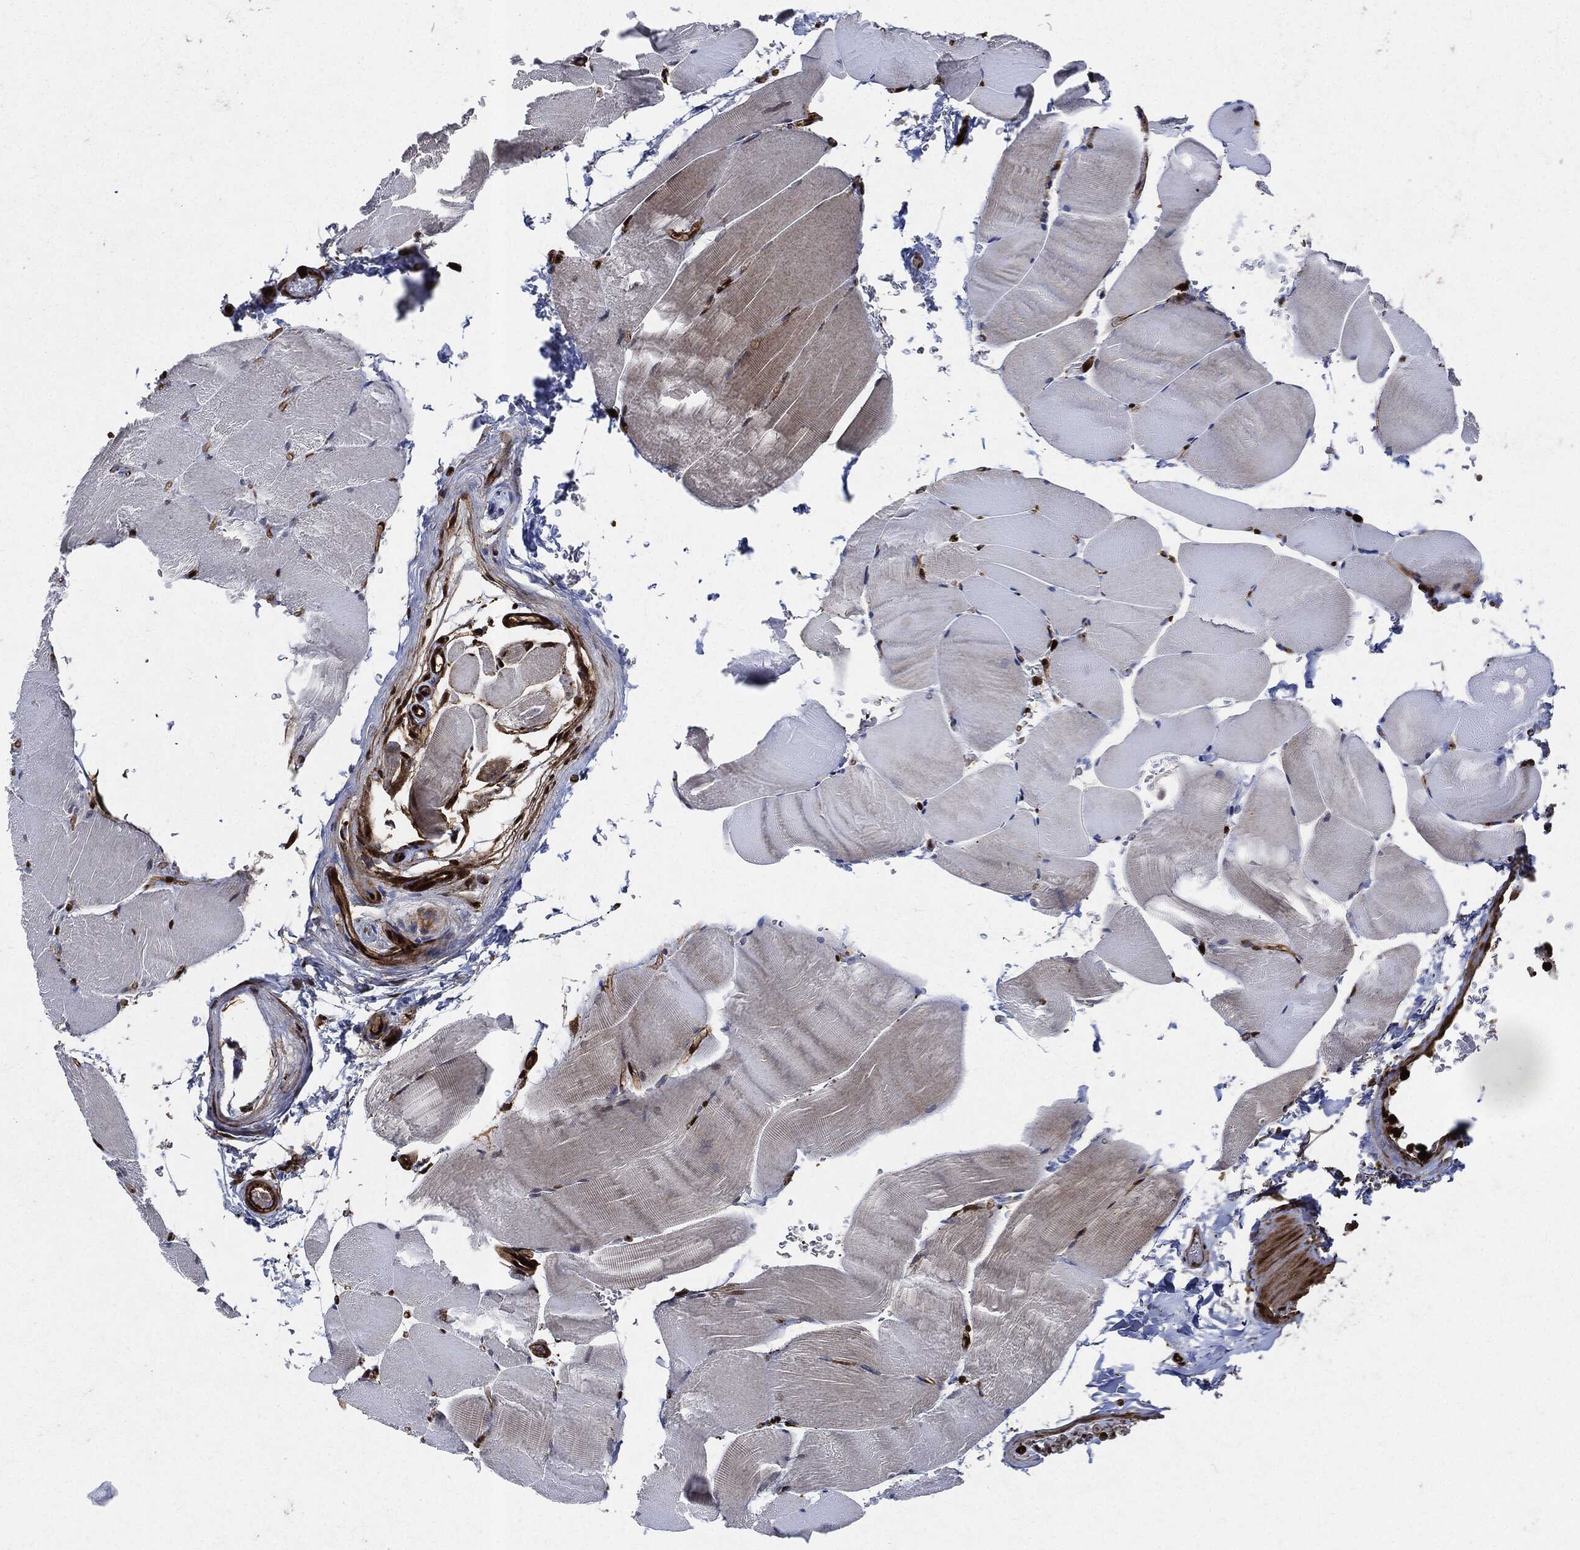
{"staining": {"intensity": "weak", "quantity": "<25%", "location": "cytoplasmic/membranous"}, "tissue": "skeletal muscle", "cell_type": "Myocytes", "image_type": "normal", "snomed": [{"axis": "morphology", "description": "Normal tissue, NOS"}, {"axis": "topography", "description": "Skeletal muscle"}], "caption": "Skeletal muscle stained for a protein using IHC exhibits no staining myocytes.", "gene": "YWHAB", "patient": {"sex": "female", "age": 37}}